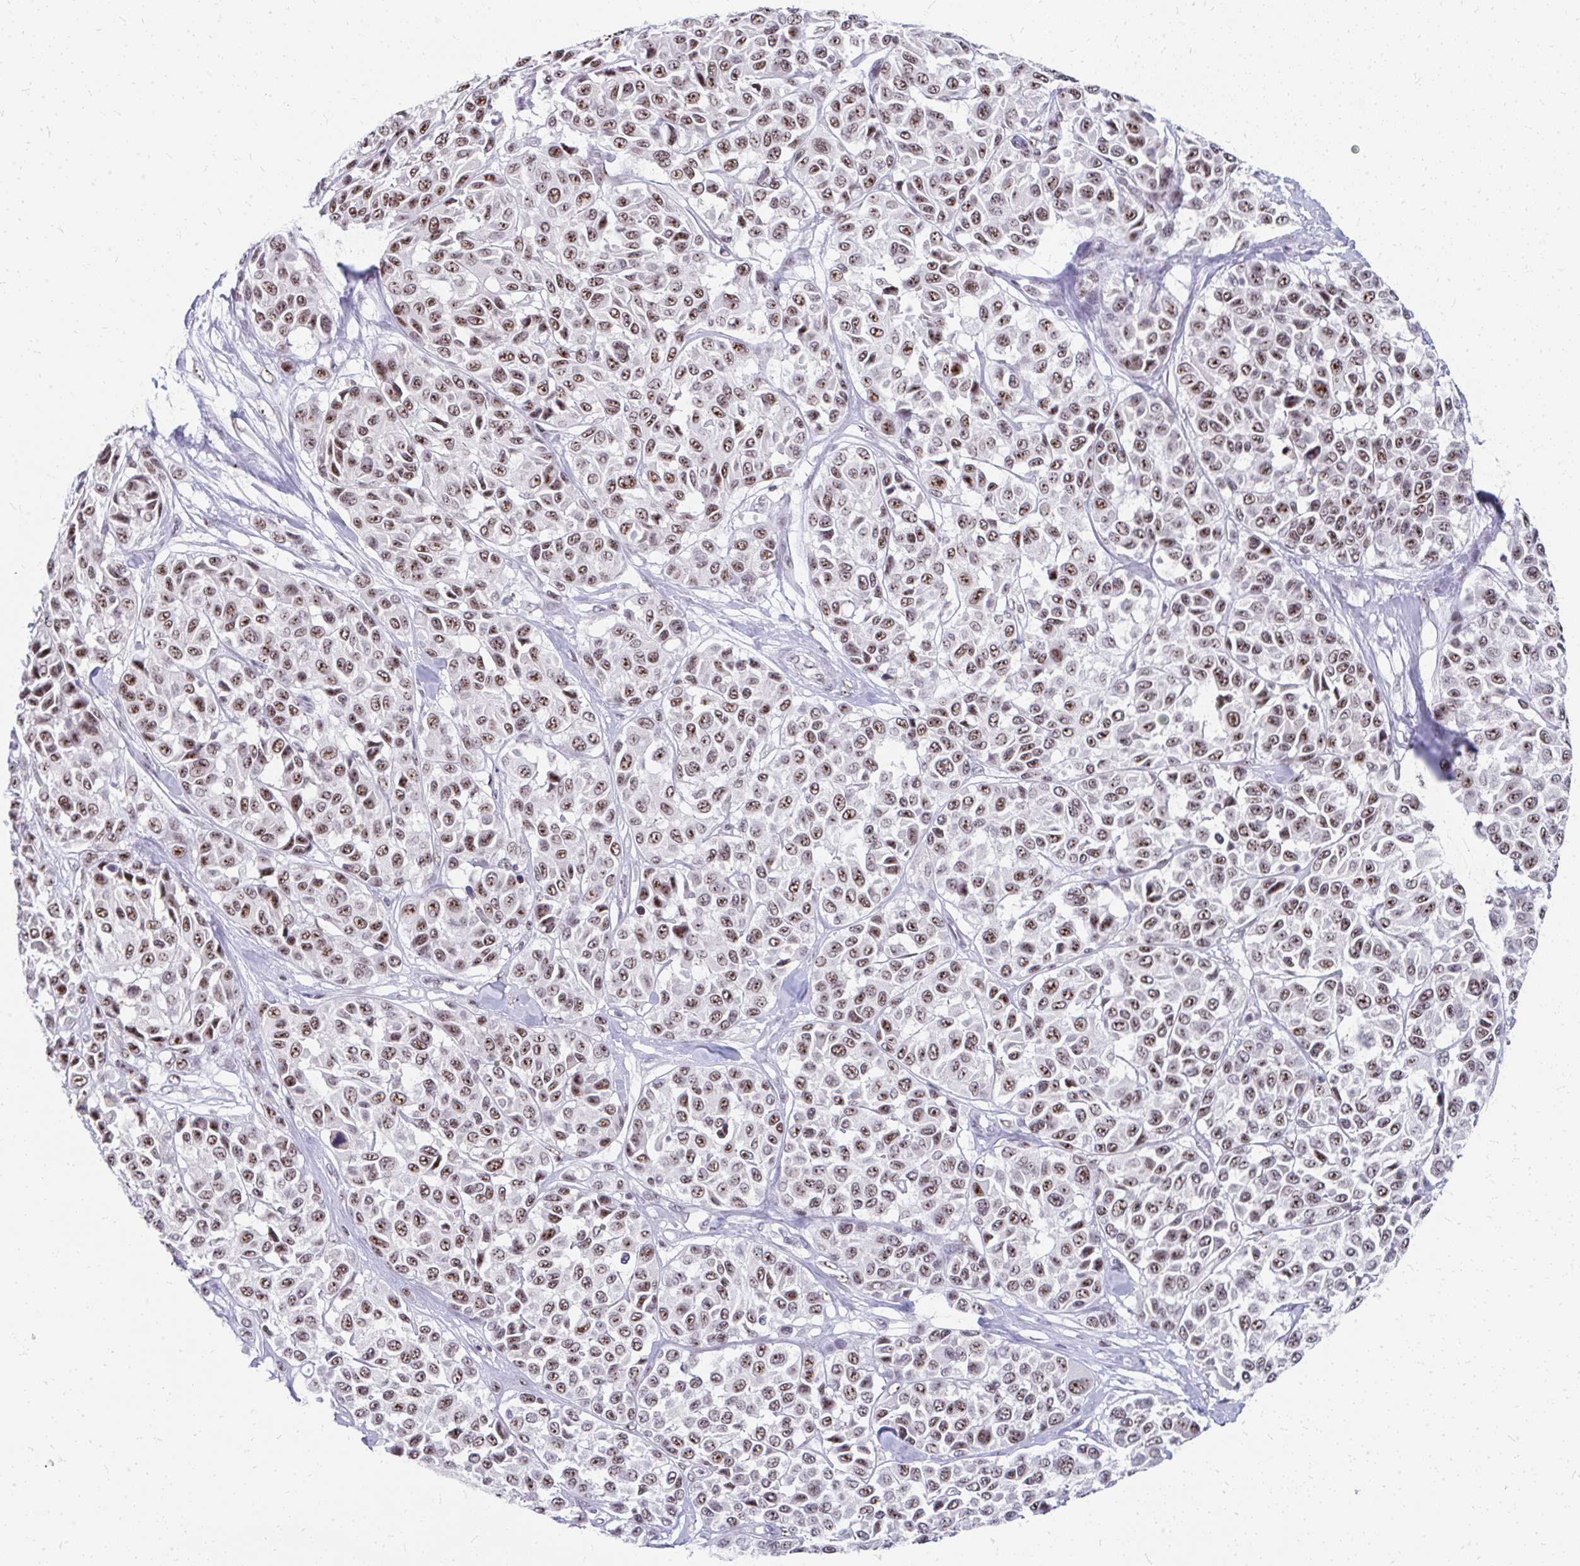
{"staining": {"intensity": "moderate", "quantity": ">75%", "location": "nuclear"}, "tissue": "melanoma", "cell_type": "Tumor cells", "image_type": "cancer", "snomed": [{"axis": "morphology", "description": "Malignant melanoma, NOS"}, {"axis": "topography", "description": "Skin"}], "caption": "Melanoma stained with immunohistochemistry displays moderate nuclear positivity in about >75% of tumor cells. Nuclei are stained in blue.", "gene": "GTF2H1", "patient": {"sex": "female", "age": 66}}